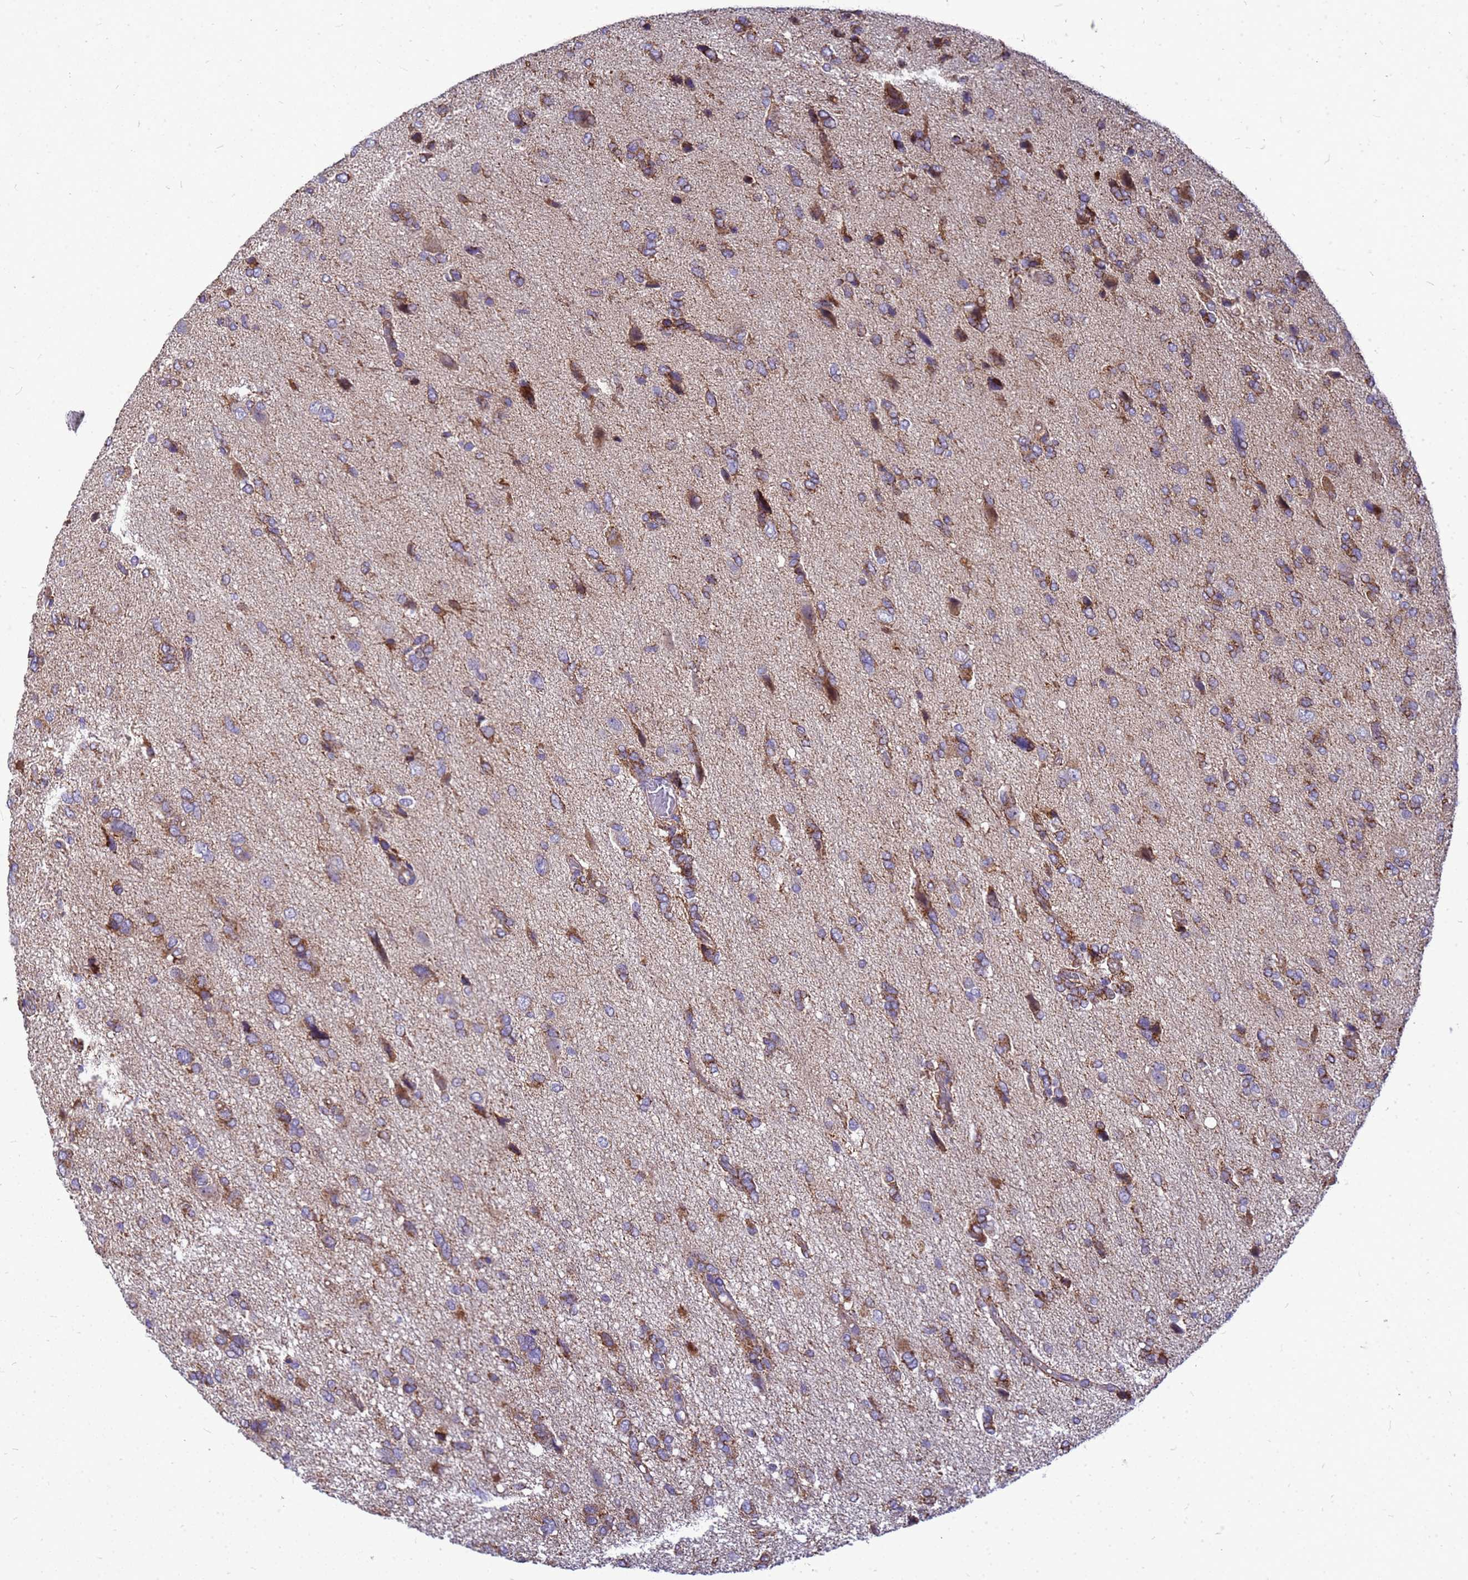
{"staining": {"intensity": "moderate", "quantity": "25%-75%", "location": "cytoplasmic/membranous"}, "tissue": "glioma", "cell_type": "Tumor cells", "image_type": "cancer", "snomed": [{"axis": "morphology", "description": "Glioma, malignant, High grade"}, {"axis": "topography", "description": "Brain"}], "caption": "The micrograph reveals a brown stain indicating the presence of a protein in the cytoplasmic/membranous of tumor cells in malignant glioma (high-grade). The staining is performed using DAB brown chromogen to label protein expression. The nuclei are counter-stained blue using hematoxylin.", "gene": "CMC4", "patient": {"sex": "female", "age": 59}}